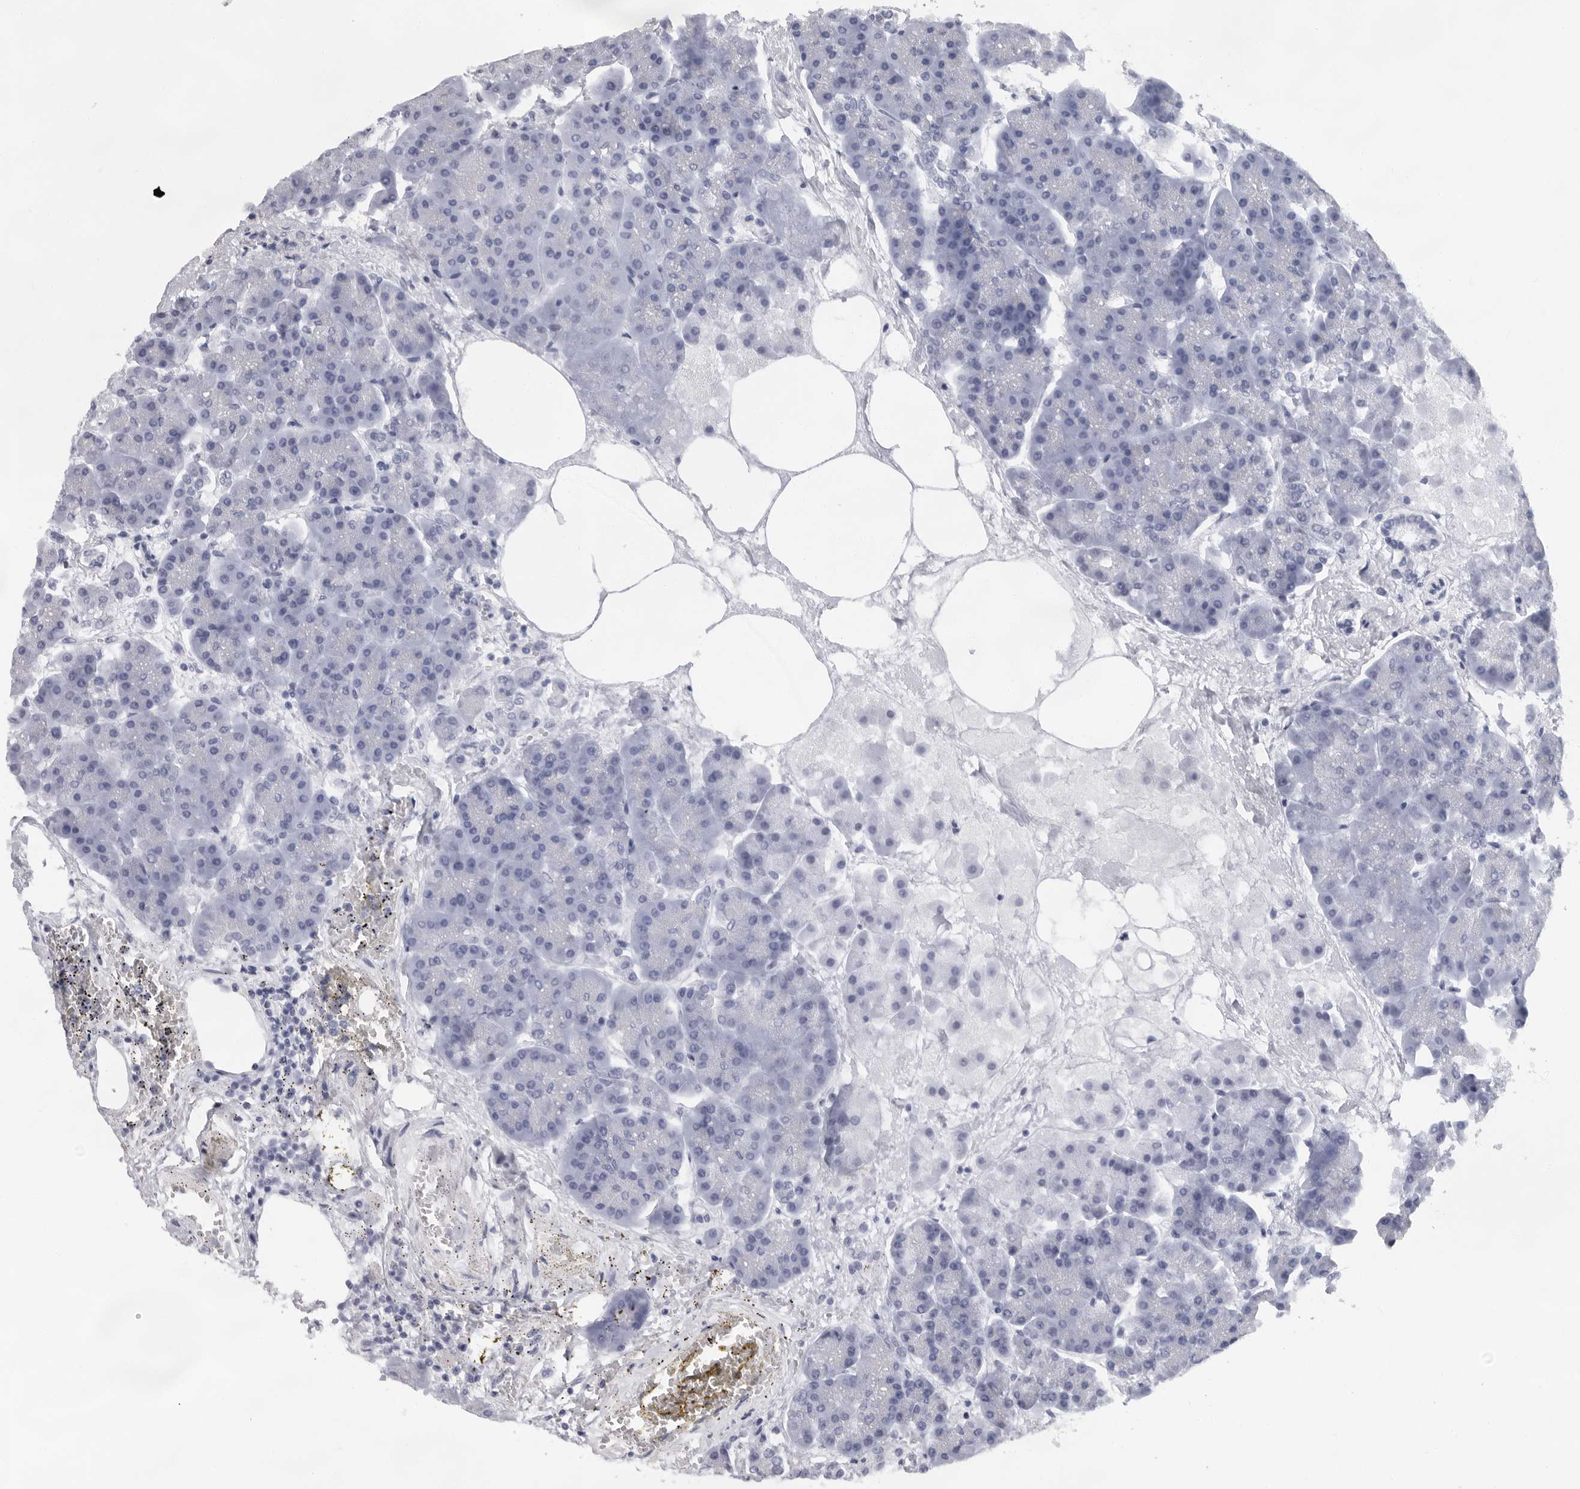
{"staining": {"intensity": "negative", "quantity": "none", "location": "none"}, "tissue": "pancreas", "cell_type": "Exocrine glandular cells", "image_type": "normal", "snomed": [{"axis": "morphology", "description": "Normal tissue, NOS"}, {"axis": "topography", "description": "Pancreas"}], "caption": "IHC of benign human pancreas shows no expression in exocrine glandular cells. (DAB (3,3'-diaminobenzidine) immunohistochemistry visualized using brightfield microscopy, high magnification).", "gene": "USP1", "patient": {"sex": "female", "age": 70}}